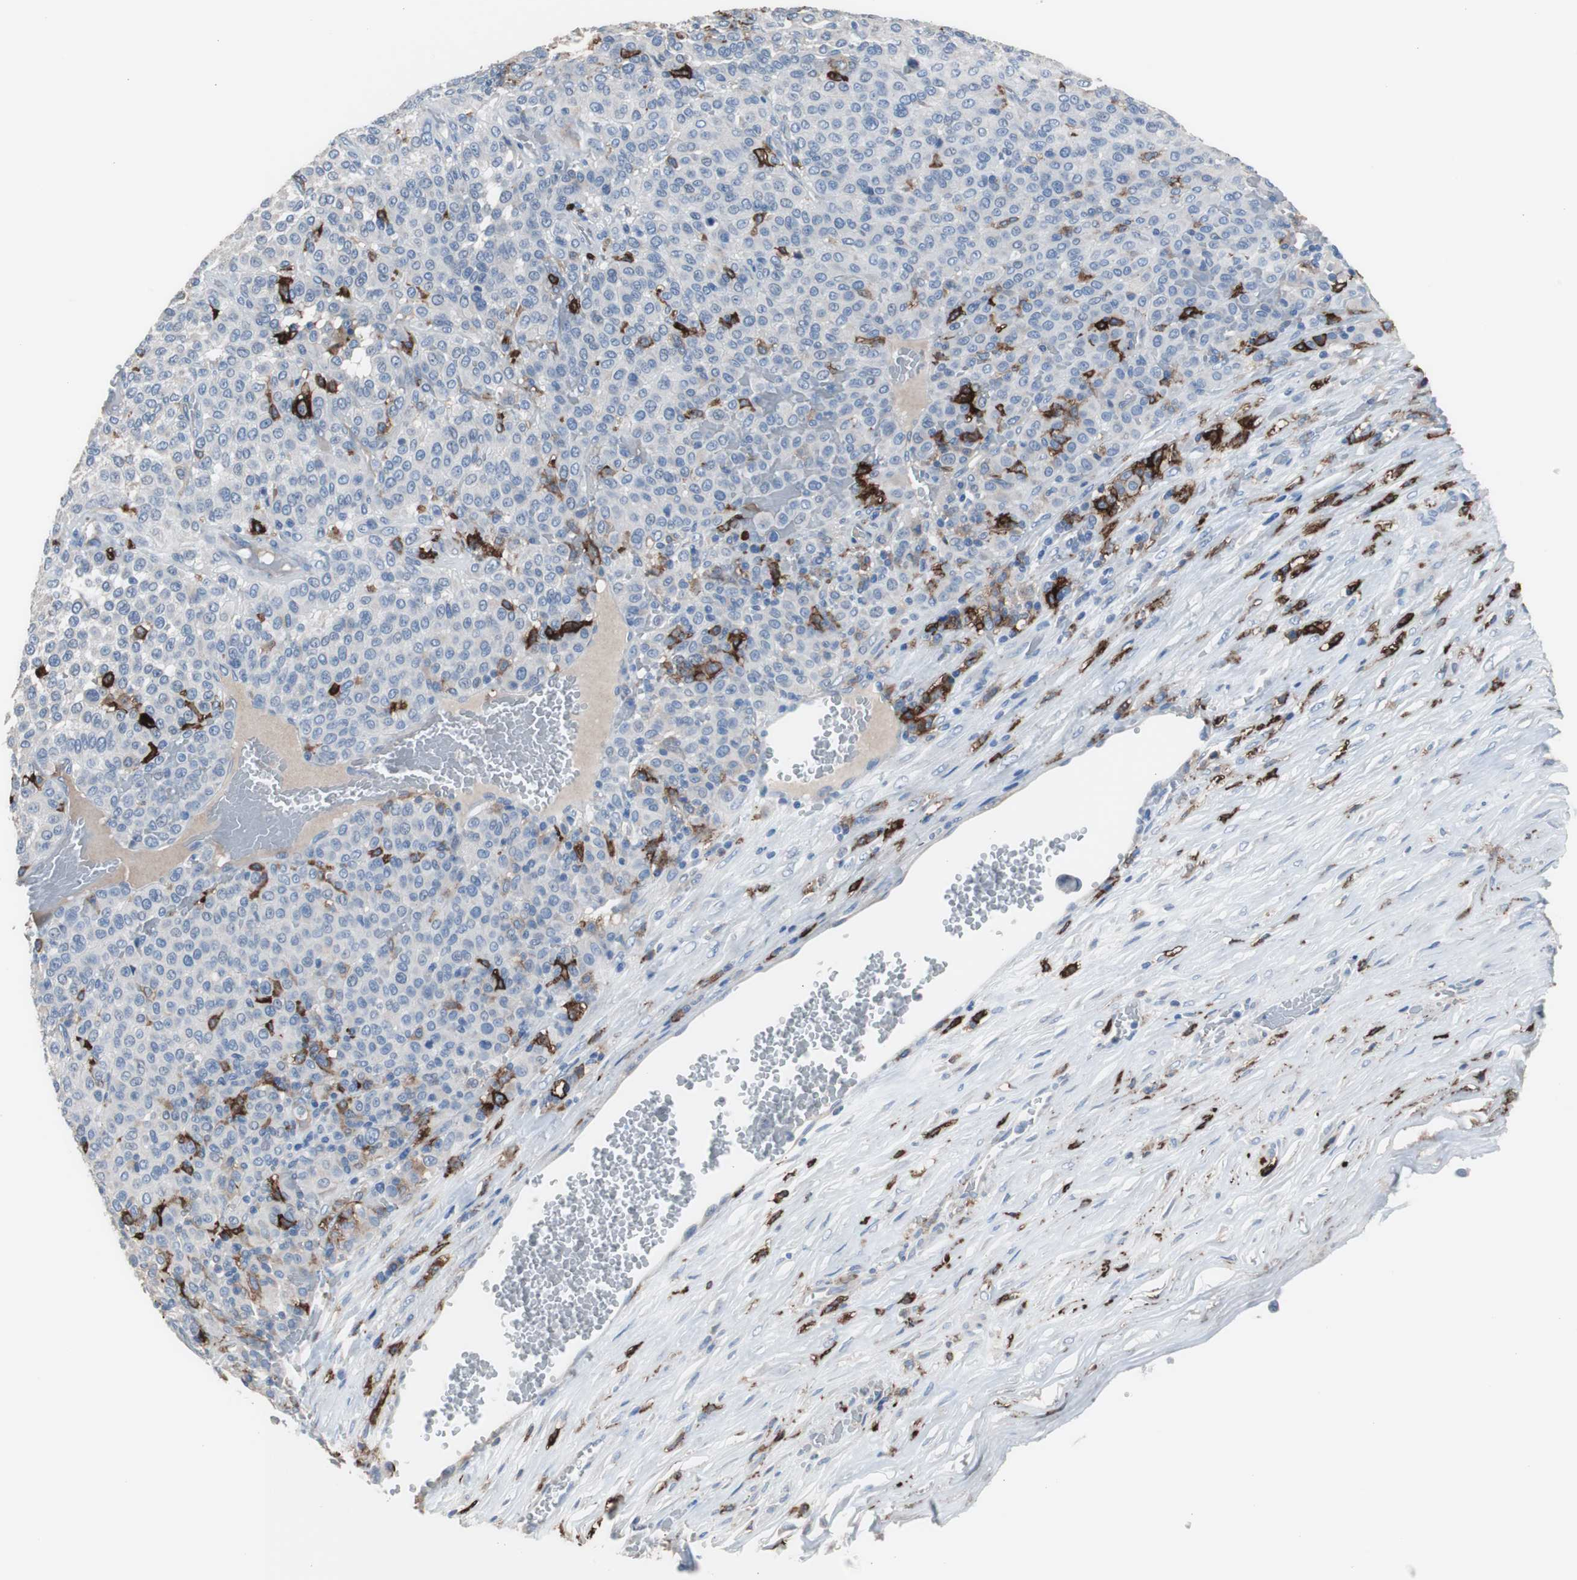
{"staining": {"intensity": "negative", "quantity": "none", "location": "none"}, "tissue": "melanoma", "cell_type": "Tumor cells", "image_type": "cancer", "snomed": [{"axis": "morphology", "description": "Malignant melanoma, Metastatic site"}, {"axis": "topography", "description": "Pancreas"}], "caption": "Immunohistochemical staining of malignant melanoma (metastatic site) displays no significant staining in tumor cells.", "gene": "FCGR2B", "patient": {"sex": "female", "age": 30}}